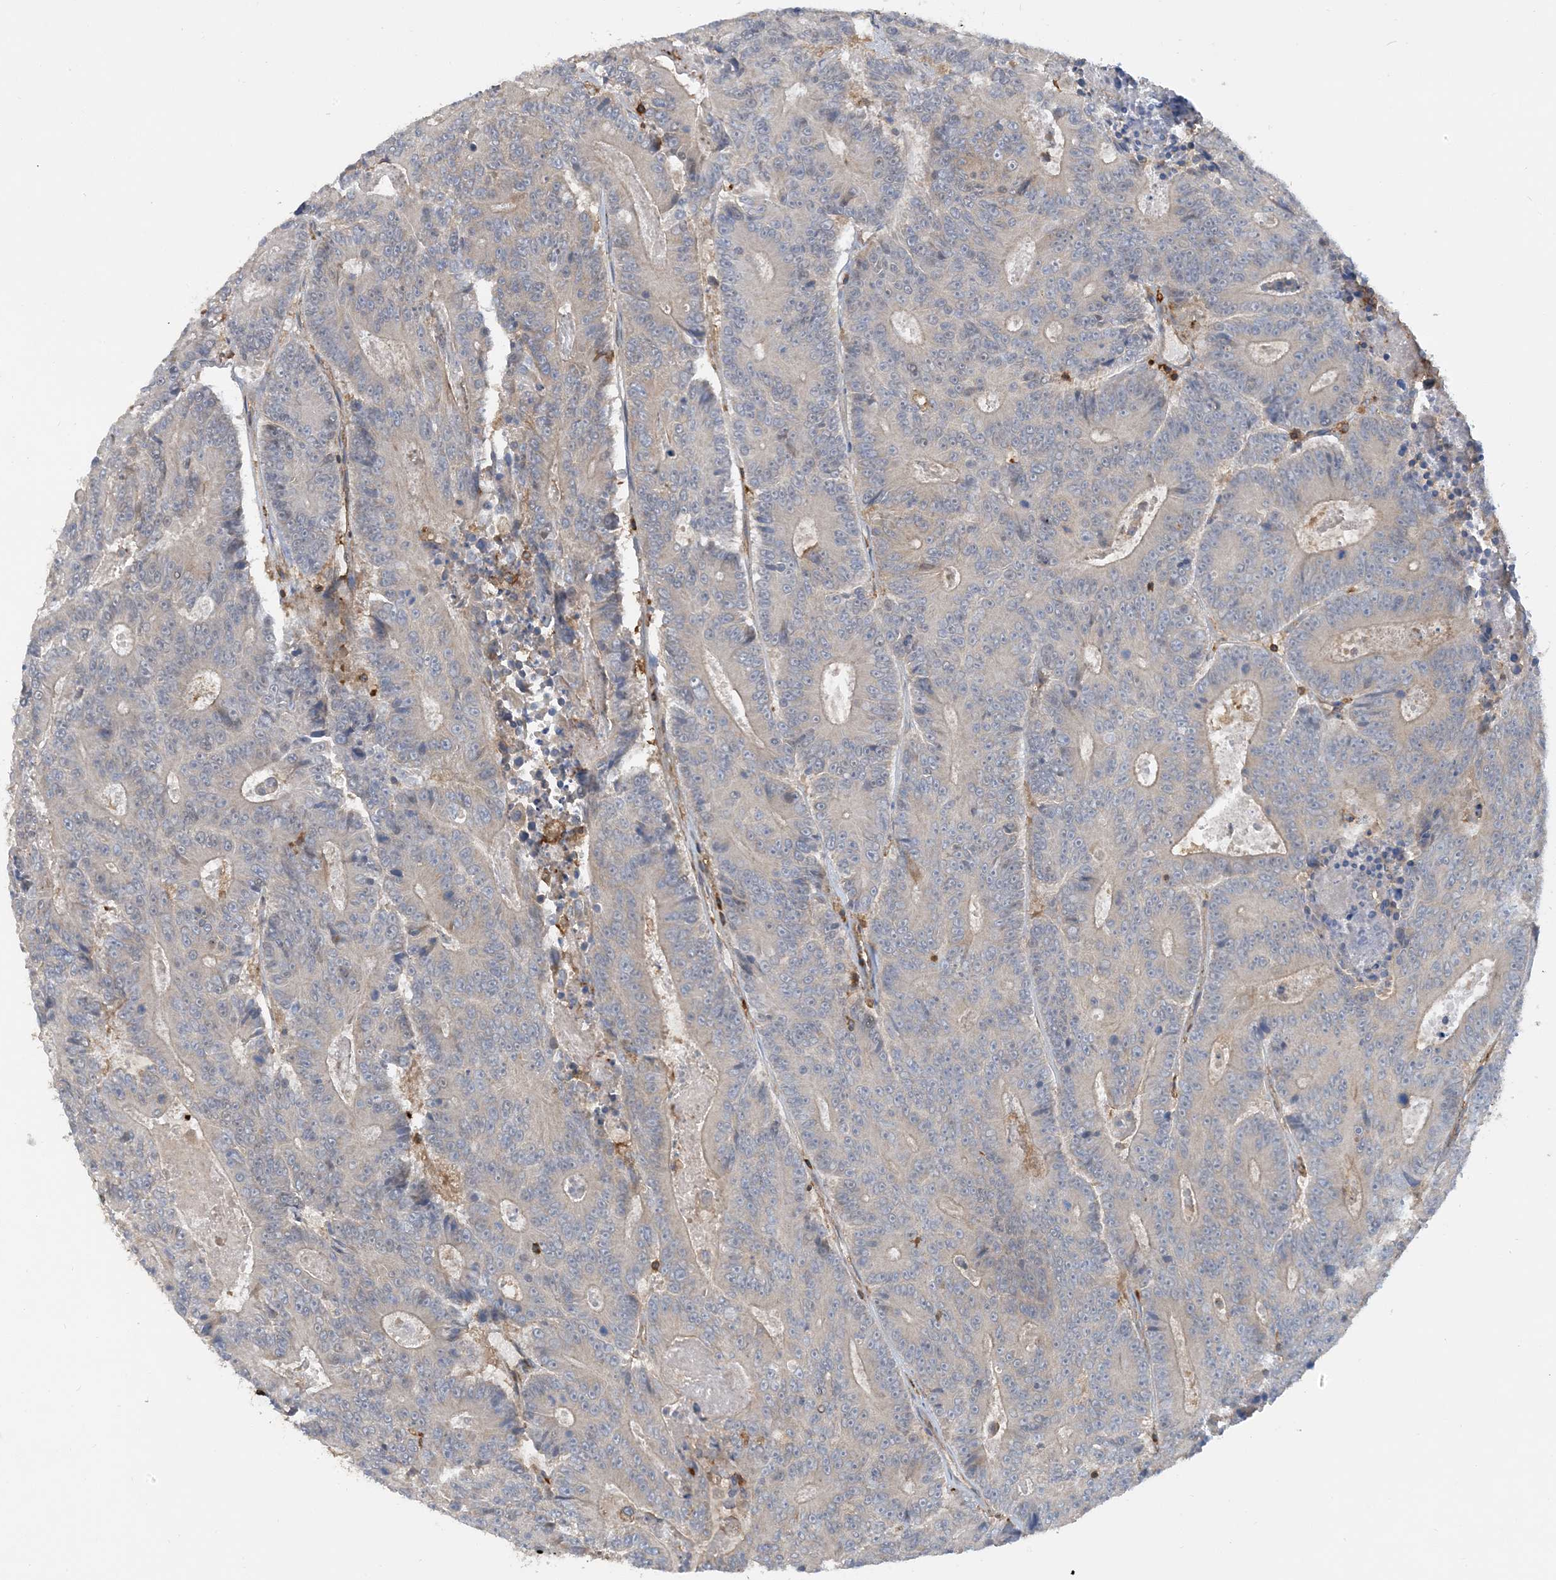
{"staining": {"intensity": "negative", "quantity": "none", "location": "none"}, "tissue": "colorectal cancer", "cell_type": "Tumor cells", "image_type": "cancer", "snomed": [{"axis": "morphology", "description": "Adenocarcinoma, NOS"}, {"axis": "topography", "description": "Colon"}], "caption": "Immunohistochemistry of adenocarcinoma (colorectal) exhibits no positivity in tumor cells.", "gene": "SFMBT2", "patient": {"sex": "male", "age": 83}}